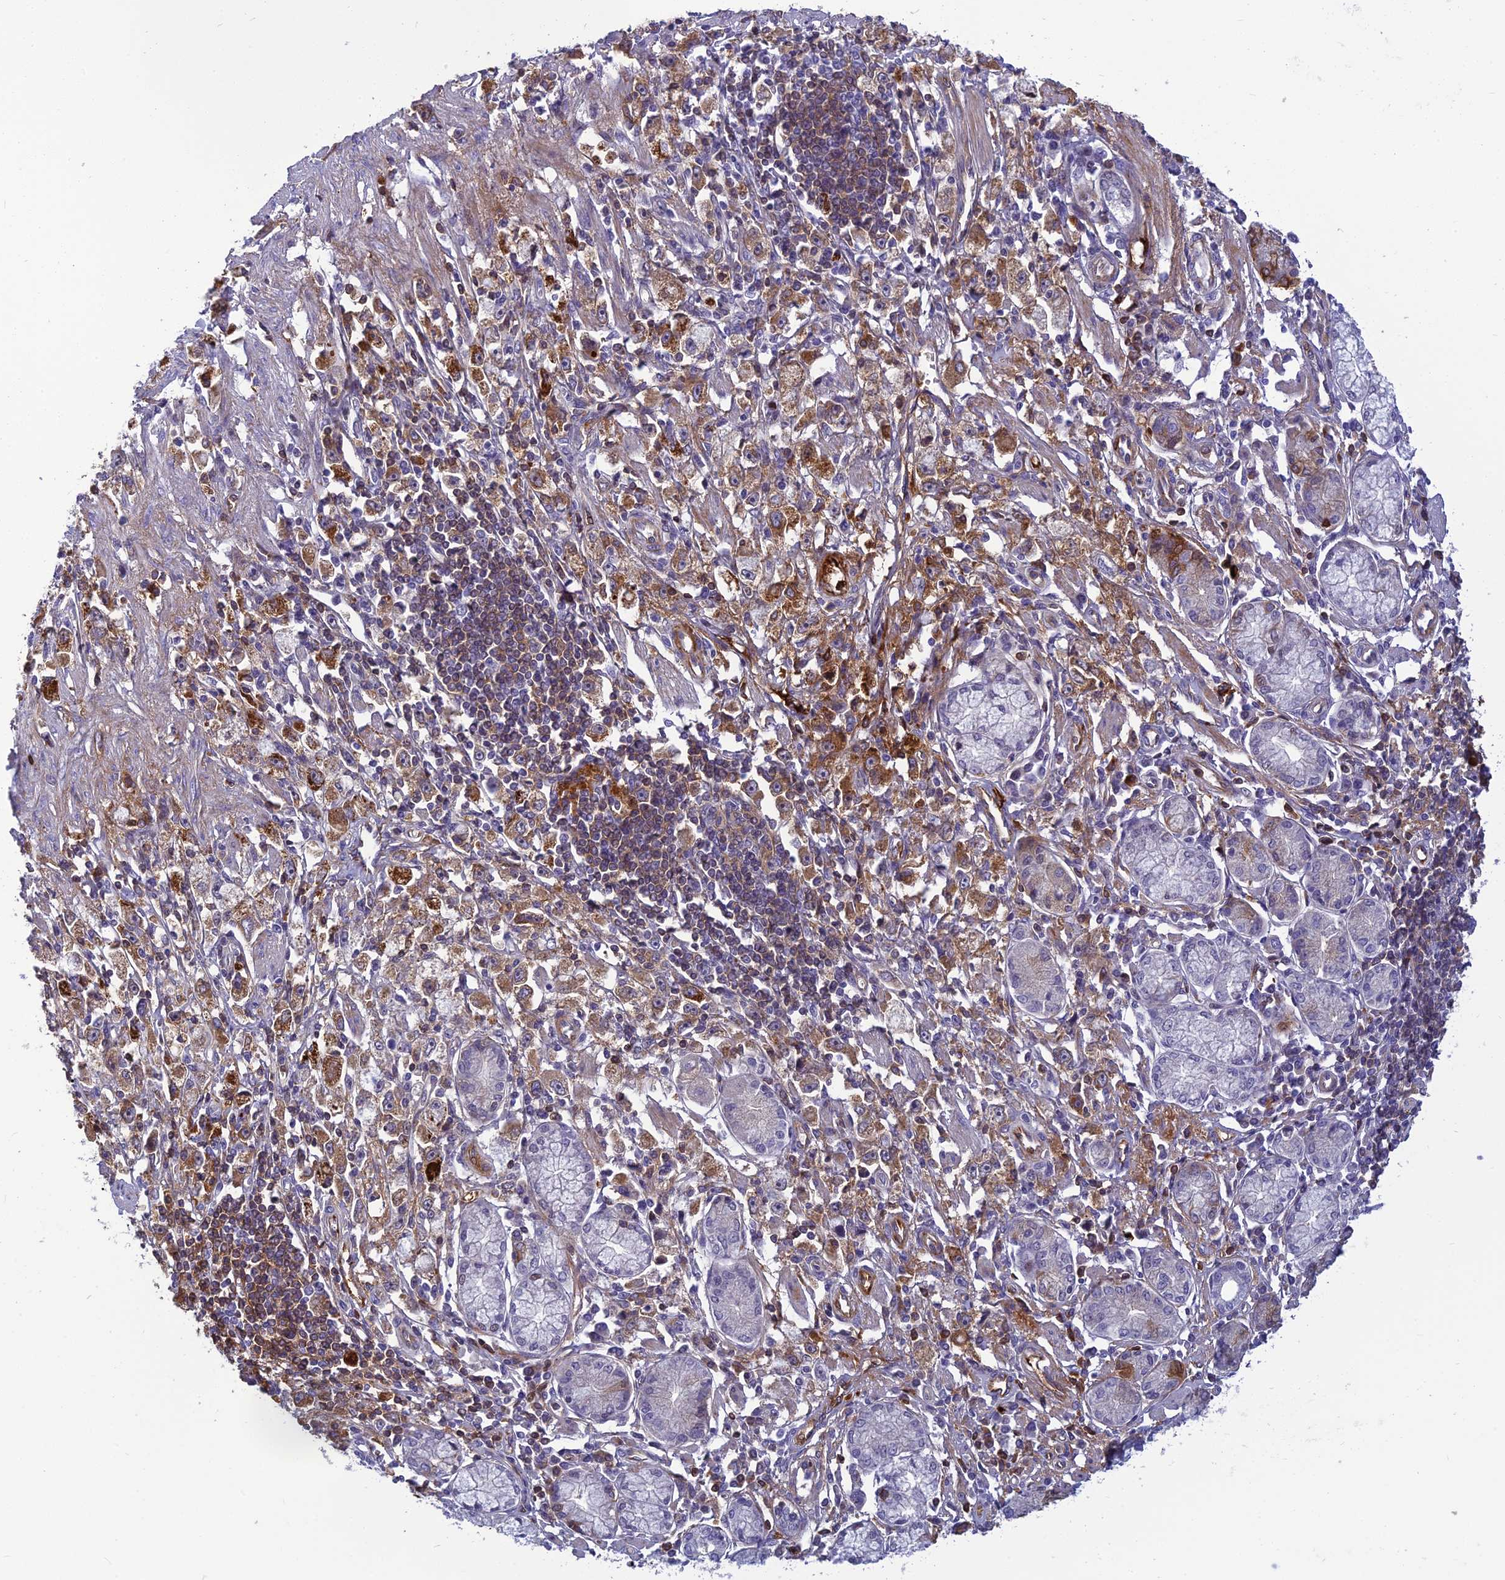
{"staining": {"intensity": "moderate", "quantity": ">75%", "location": "cytoplasmic/membranous"}, "tissue": "stomach cancer", "cell_type": "Tumor cells", "image_type": "cancer", "snomed": [{"axis": "morphology", "description": "Adenocarcinoma, NOS"}, {"axis": "topography", "description": "Stomach"}], "caption": "Stomach cancer (adenocarcinoma) stained with DAB (3,3'-diaminobenzidine) immunohistochemistry reveals medium levels of moderate cytoplasmic/membranous staining in approximately >75% of tumor cells.", "gene": "CLEC11A", "patient": {"sex": "female", "age": 59}}